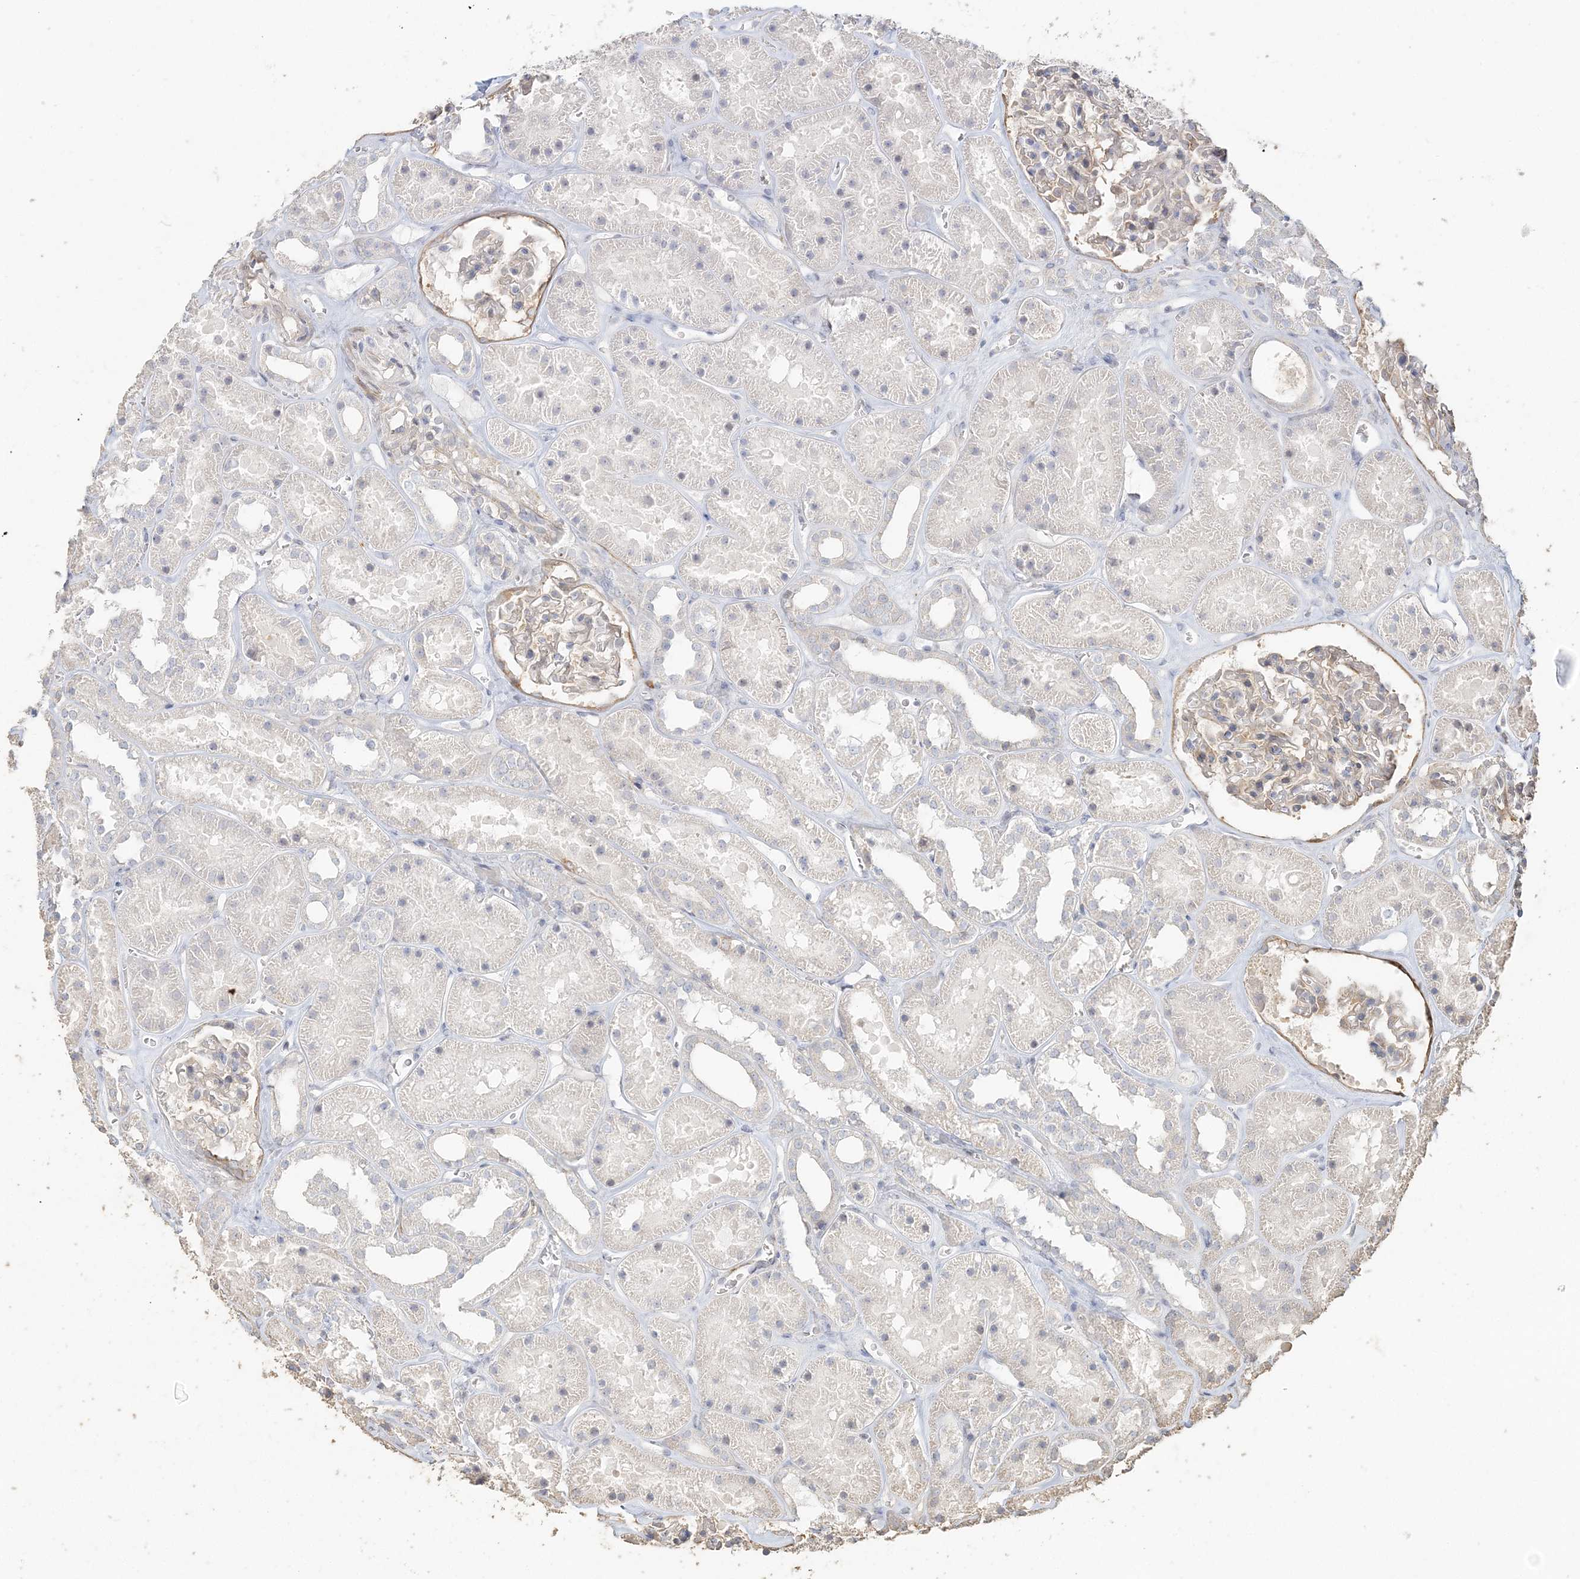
{"staining": {"intensity": "moderate", "quantity": "<25%", "location": "cytoplasmic/membranous"}, "tissue": "kidney", "cell_type": "Cells in glomeruli", "image_type": "normal", "snomed": [{"axis": "morphology", "description": "Normal tissue, NOS"}, {"axis": "topography", "description": "Kidney"}], "caption": "Immunohistochemical staining of normal kidney reveals low levels of moderate cytoplasmic/membranous staining in about <25% of cells in glomeruli.", "gene": "RNF145", "patient": {"sex": "female", "age": 41}}